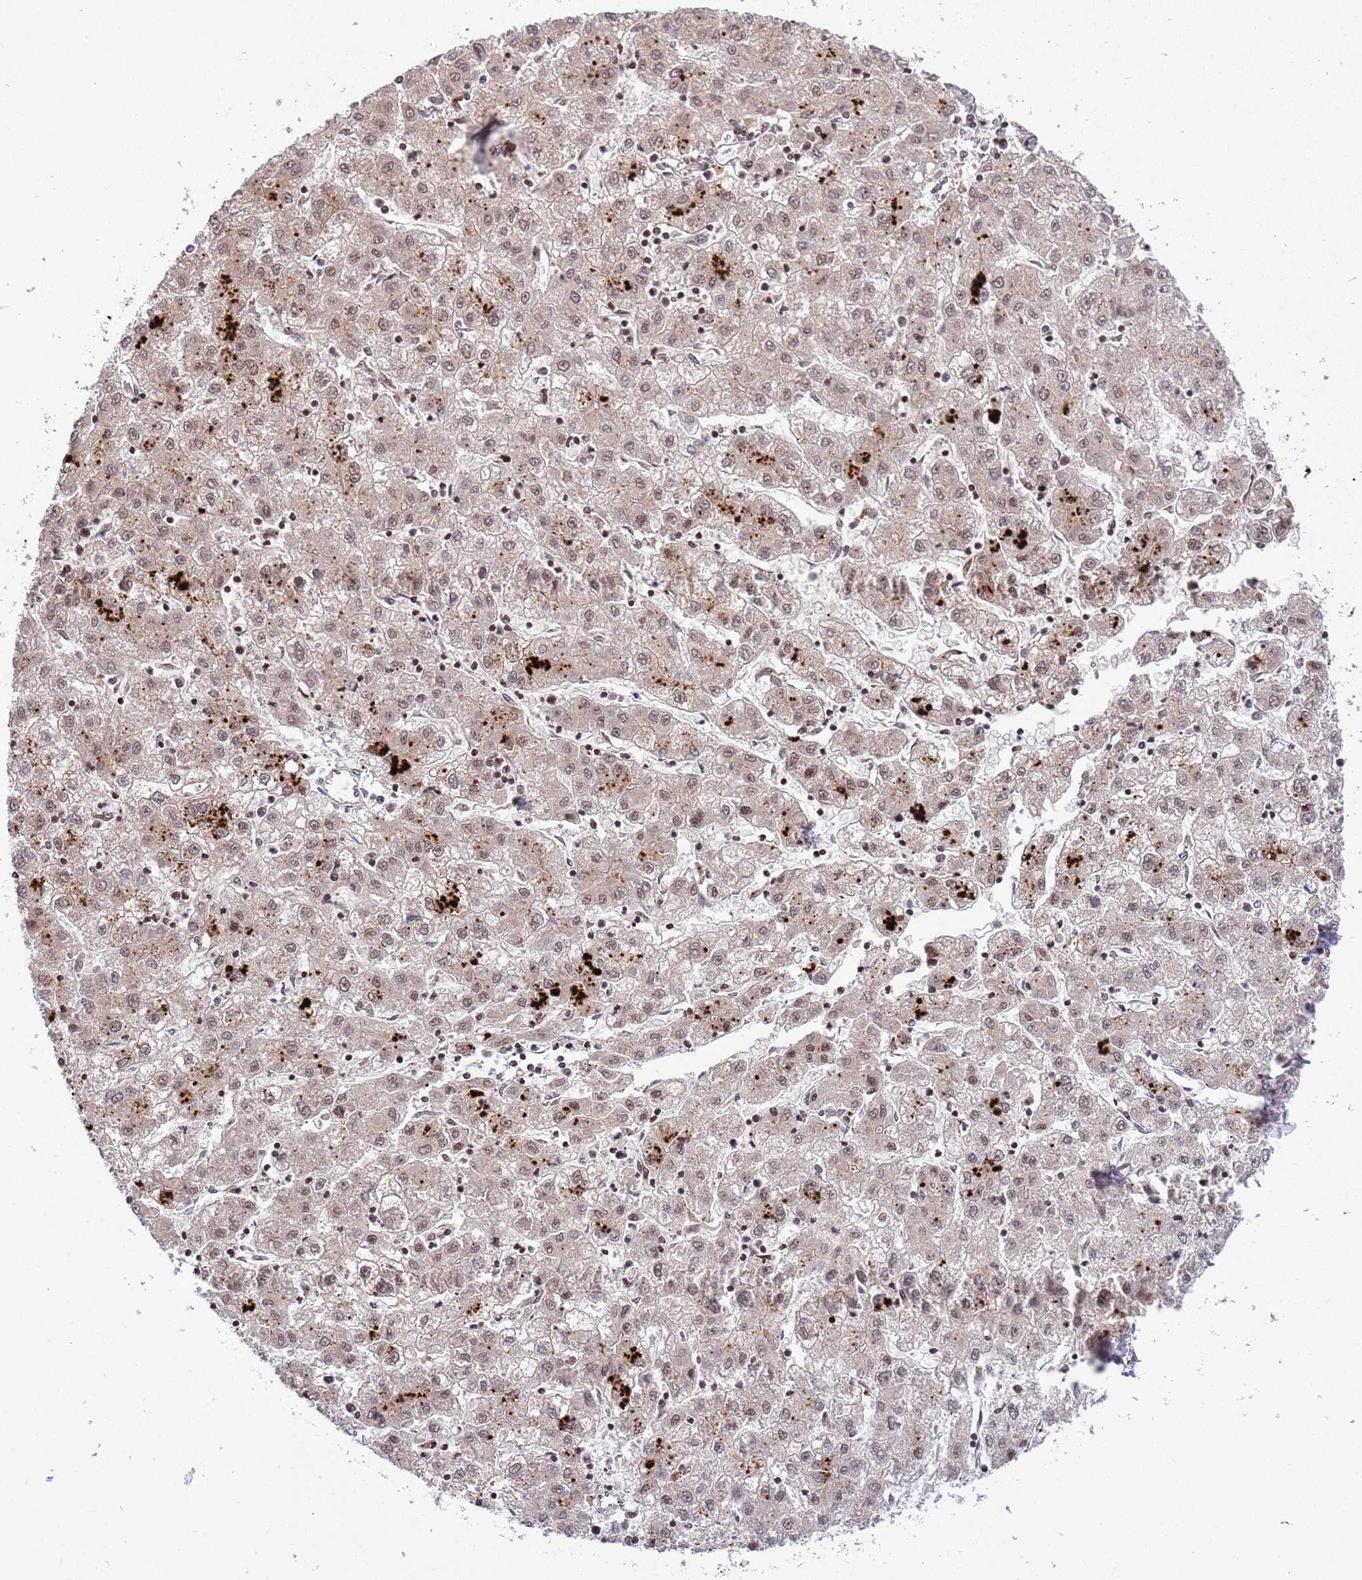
{"staining": {"intensity": "weak", "quantity": "25%-75%", "location": "nuclear"}, "tissue": "liver cancer", "cell_type": "Tumor cells", "image_type": "cancer", "snomed": [{"axis": "morphology", "description": "Carcinoma, Hepatocellular, NOS"}, {"axis": "topography", "description": "Liver"}], "caption": "A histopathology image showing weak nuclear expression in approximately 25%-75% of tumor cells in hepatocellular carcinoma (liver), as visualized by brown immunohistochemical staining.", "gene": "TRIM27", "patient": {"sex": "male", "age": 72}}